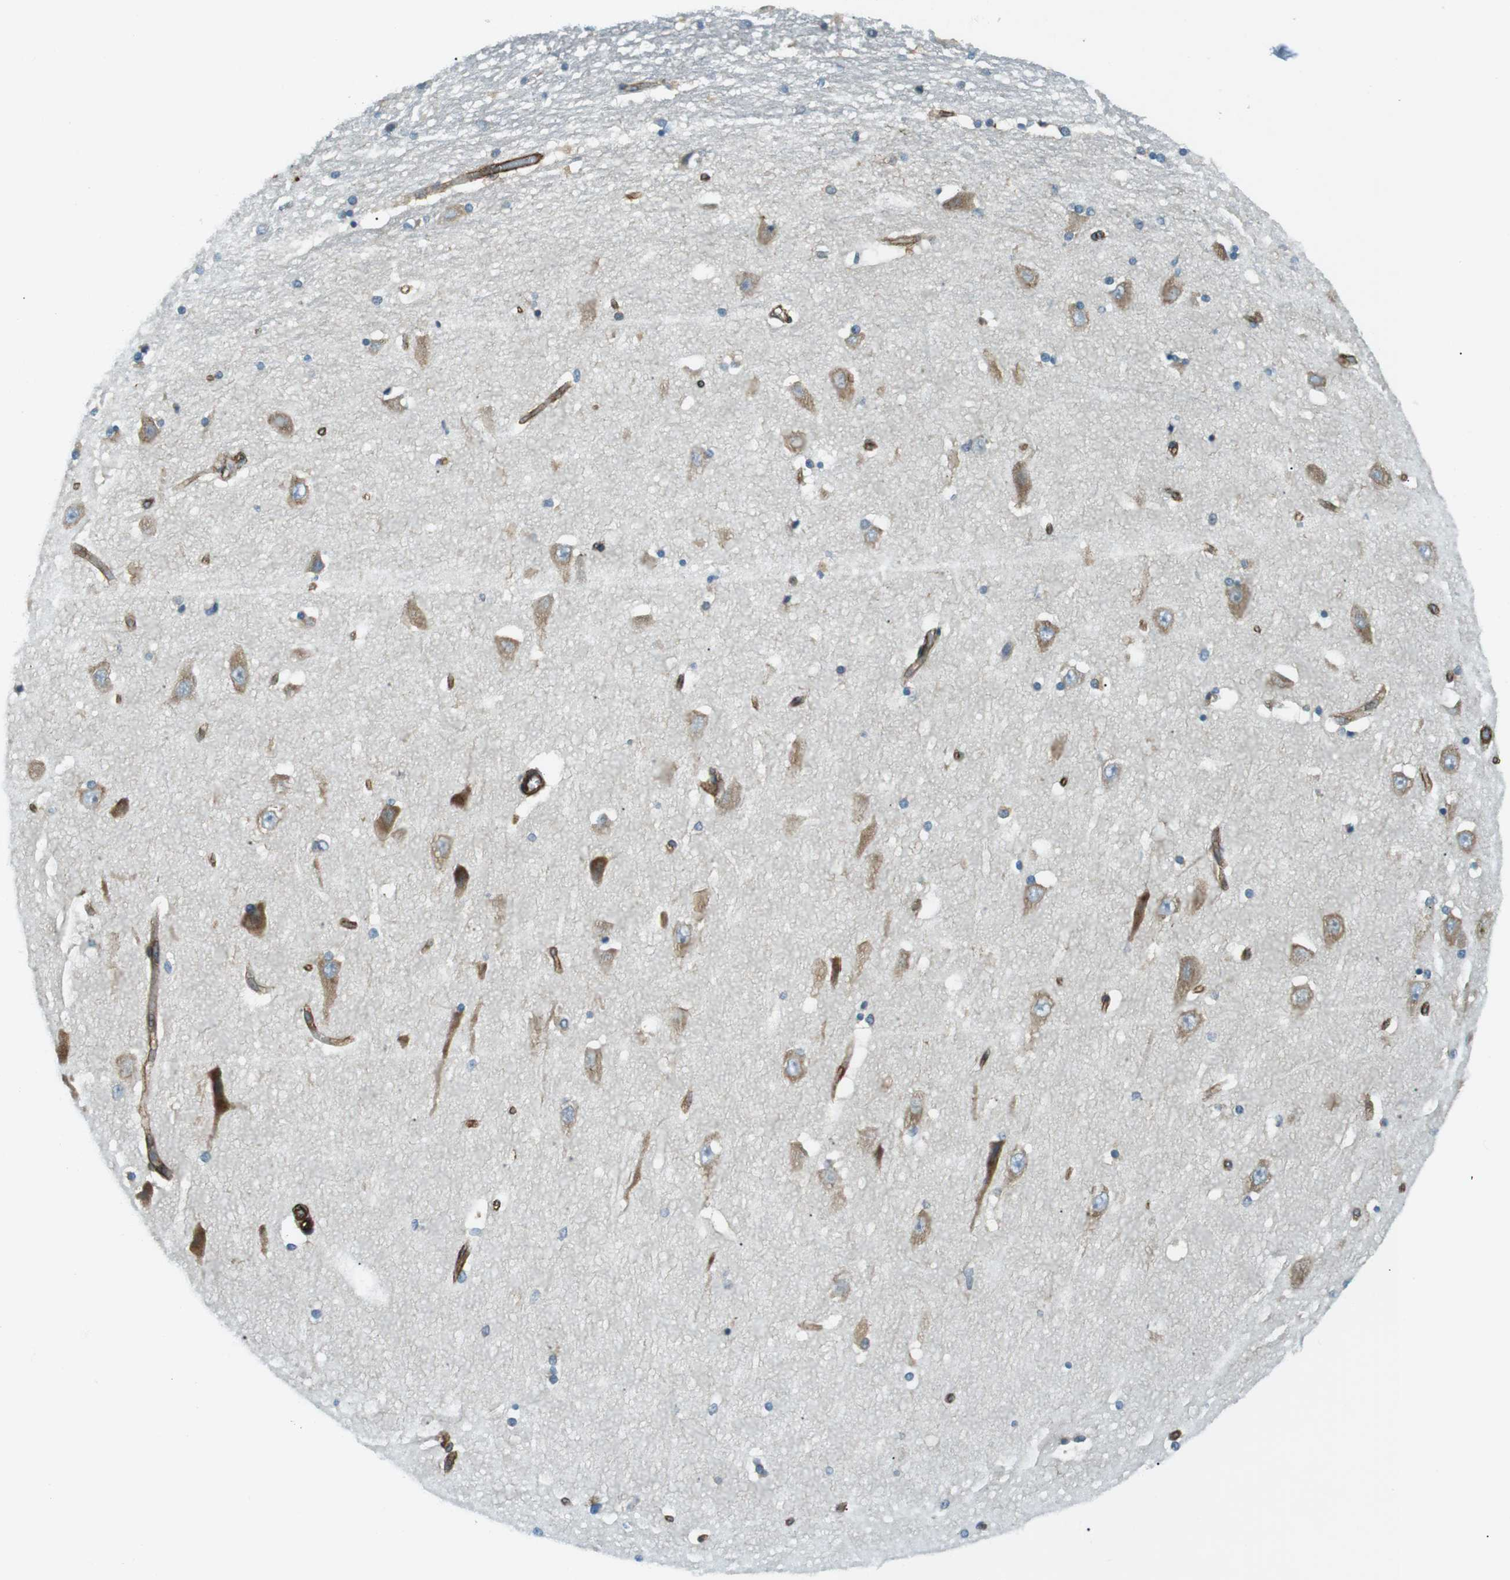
{"staining": {"intensity": "moderate", "quantity": "<25%", "location": "cytoplasmic/membranous"}, "tissue": "hippocampus", "cell_type": "Glial cells", "image_type": "normal", "snomed": [{"axis": "morphology", "description": "Normal tissue, NOS"}, {"axis": "topography", "description": "Hippocampus"}], "caption": "Glial cells exhibit moderate cytoplasmic/membranous expression in approximately <25% of cells in normal hippocampus. The staining was performed using DAB (3,3'-diaminobenzidine) to visualize the protein expression in brown, while the nuclei were stained in blue with hematoxylin (Magnification: 20x).", "gene": "ODR4", "patient": {"sex": "female", "age": 54}}